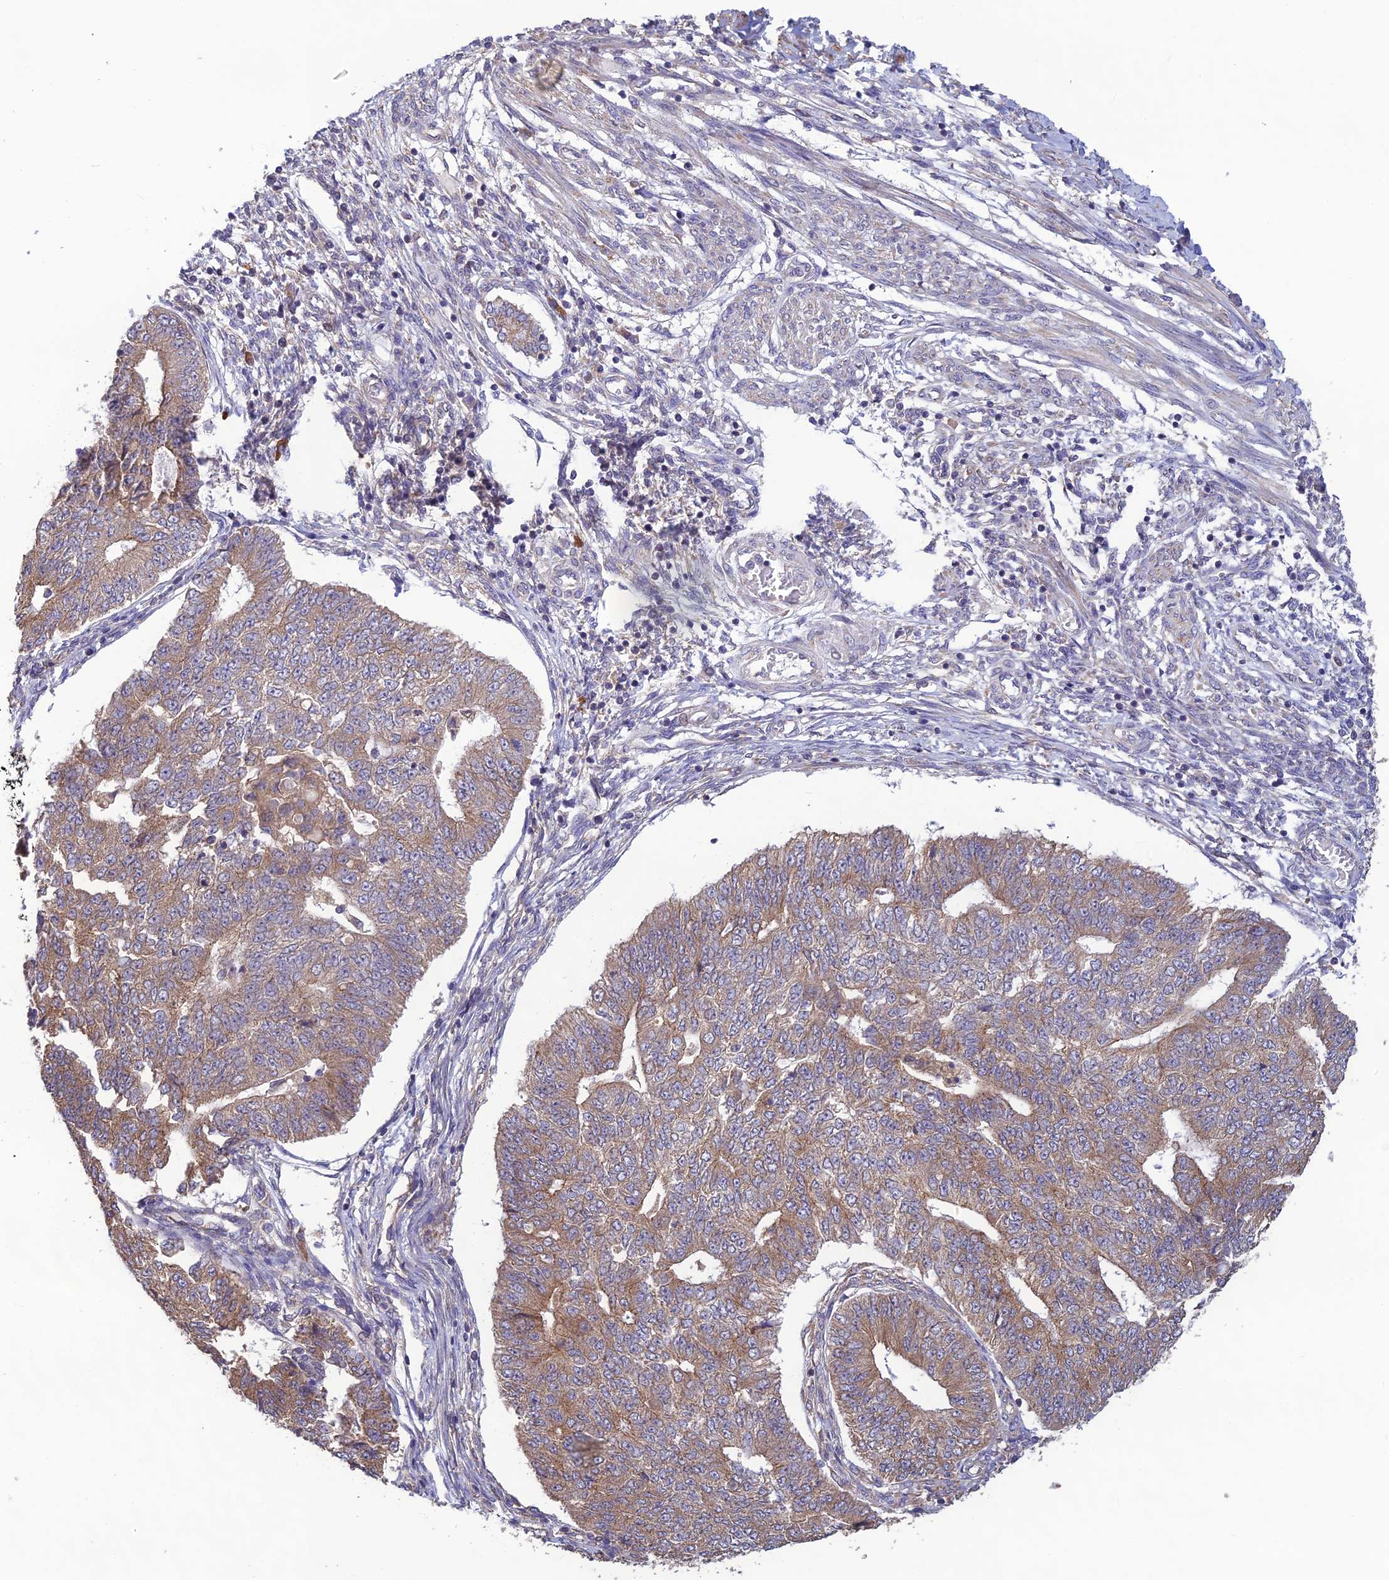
{"staining": {"intensity": "moderate", "quantity": ">75%", "location": "cytoplasmic/membranous"}, "tissue": "endometrial cancer", "cell_type": "Tumor cells", "image_type": "cancer", "snomed": [{"axis": "morphology", "description": "Adenocarcinoma, NOS"}, {"axis": "topography", "description": "Endometrium"}], "caption": "DAB (3,3'-diaminobenzidine) immunohistochemical staining of human adenocarcinoma (endometrial) demonstrates moderate cytoplasmic/membranous protein expression in approximately >75% of tumor cells.", "gene": "MRNIP", "patient": {"sex": "female", "age": 32}}